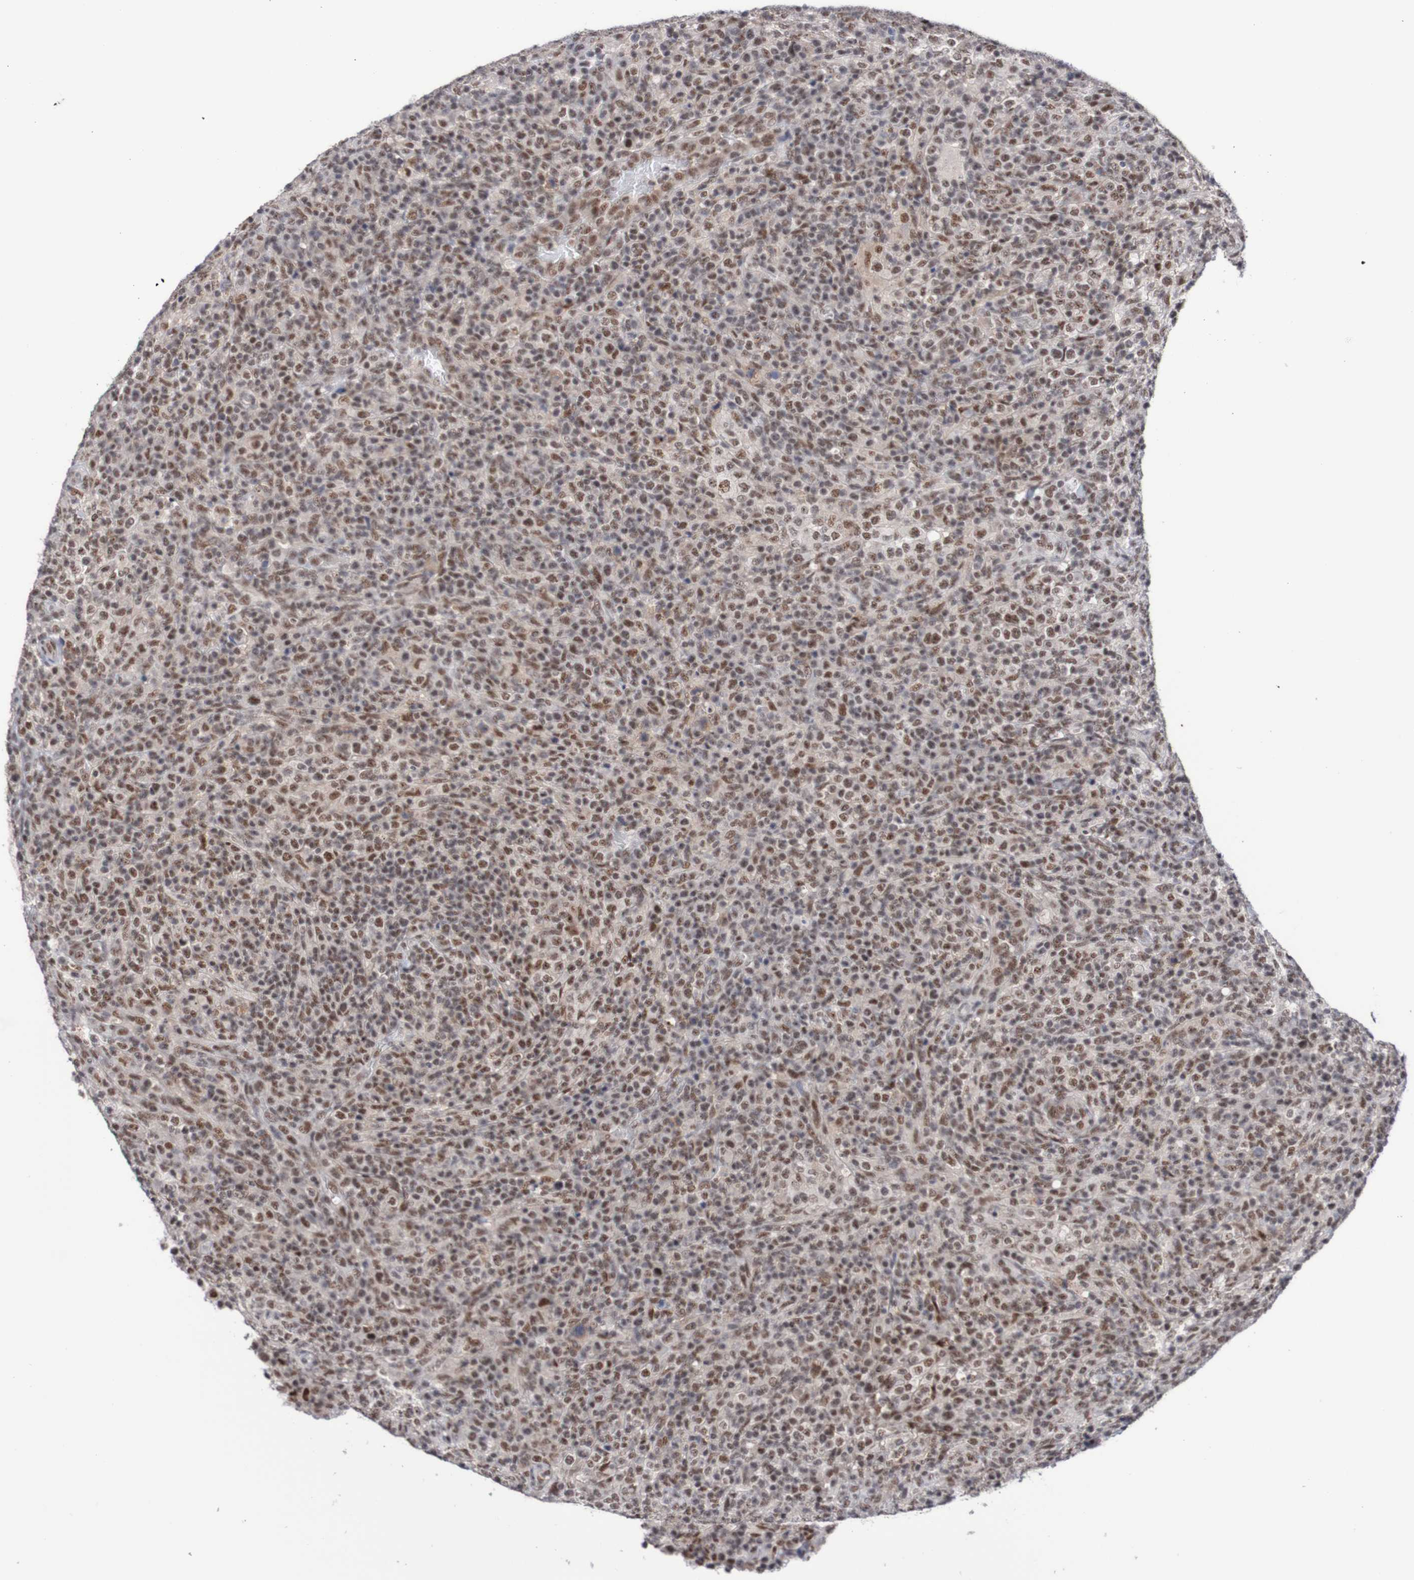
{"staining": {"intensity": "moderate", "quantity": ">75%", "location": "nuclear"}, "tissue": "lymphoma", "cell_type": "Tumor cells", "image_type": "cancer", "snomed": [{"axis": "morphology", "description": "Malignant lymphoma, non-Hodgkin's type, High grade"}, {"axis": "topography", "description": "Lymph node"}], "caption": "The histopathology image exhibits a brown stain indicating the presence of a protein in the nuclear of tumor cells in lymphoma.", "gene": "CDC5L", "patient": {"sex": "female", "age": 76}}